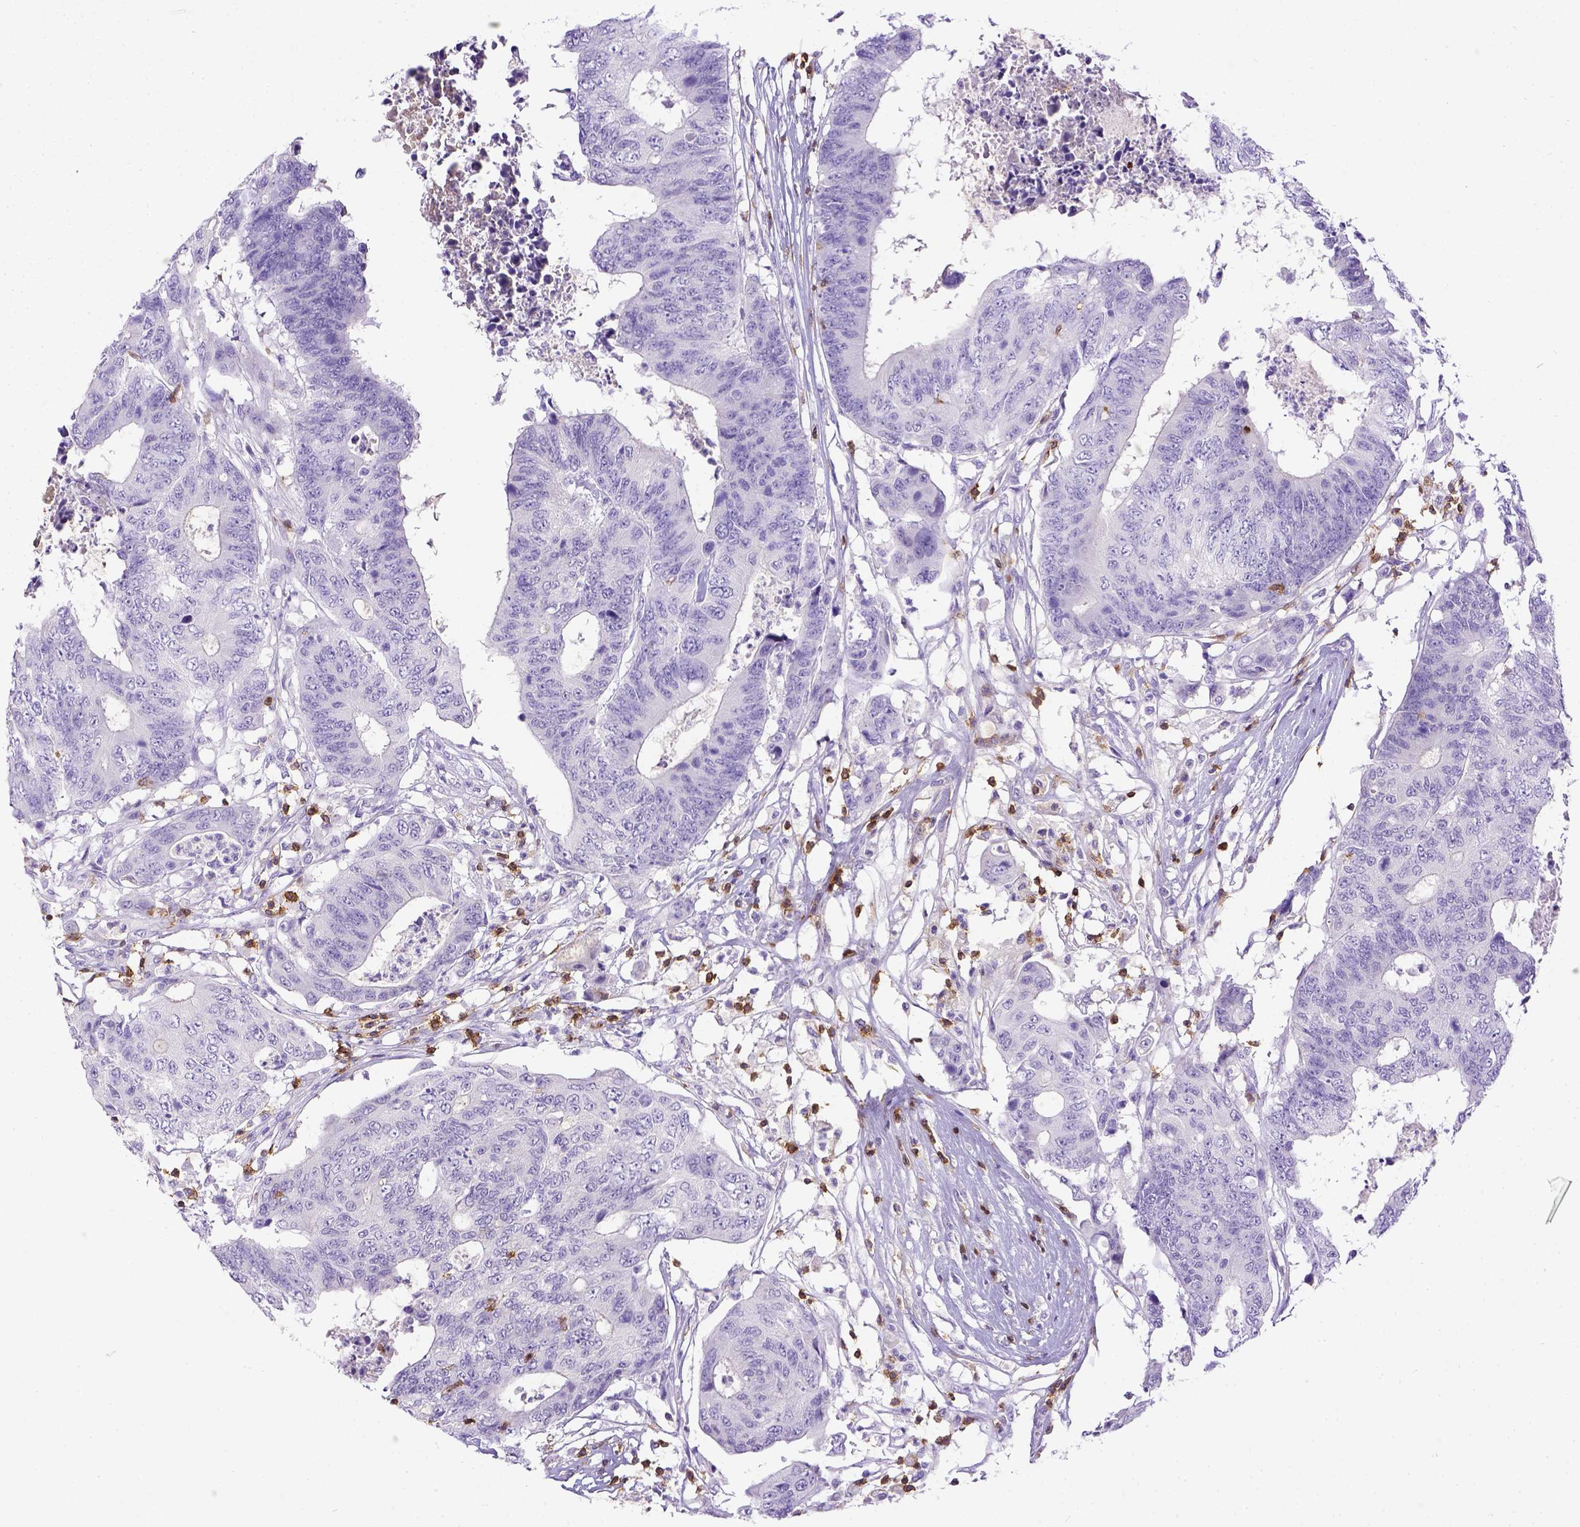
{"staining": {"intensity": "negative", "quantity": "none", "location": "none"}, "tissue": "colorectal cancer", "cell_type": "Tumor cells", "image_type": "cancer", "snomed": [{"axis": "morphology", "description": "Adenocarcinoma, NOS"}, {"axis": "topography", "description": "Colon"}], "caption": "High magnification brightfield microscopy of colorectal adenocarcinoma stained with DAB (brown) and counterstained with hematoxylin (blue): tumor cells show no significant staining. (Immunohistochemistry, brightfield microscopy, high magnification).", "gene": "CD3E", "patient": {"sex": "female", "age": 48}}